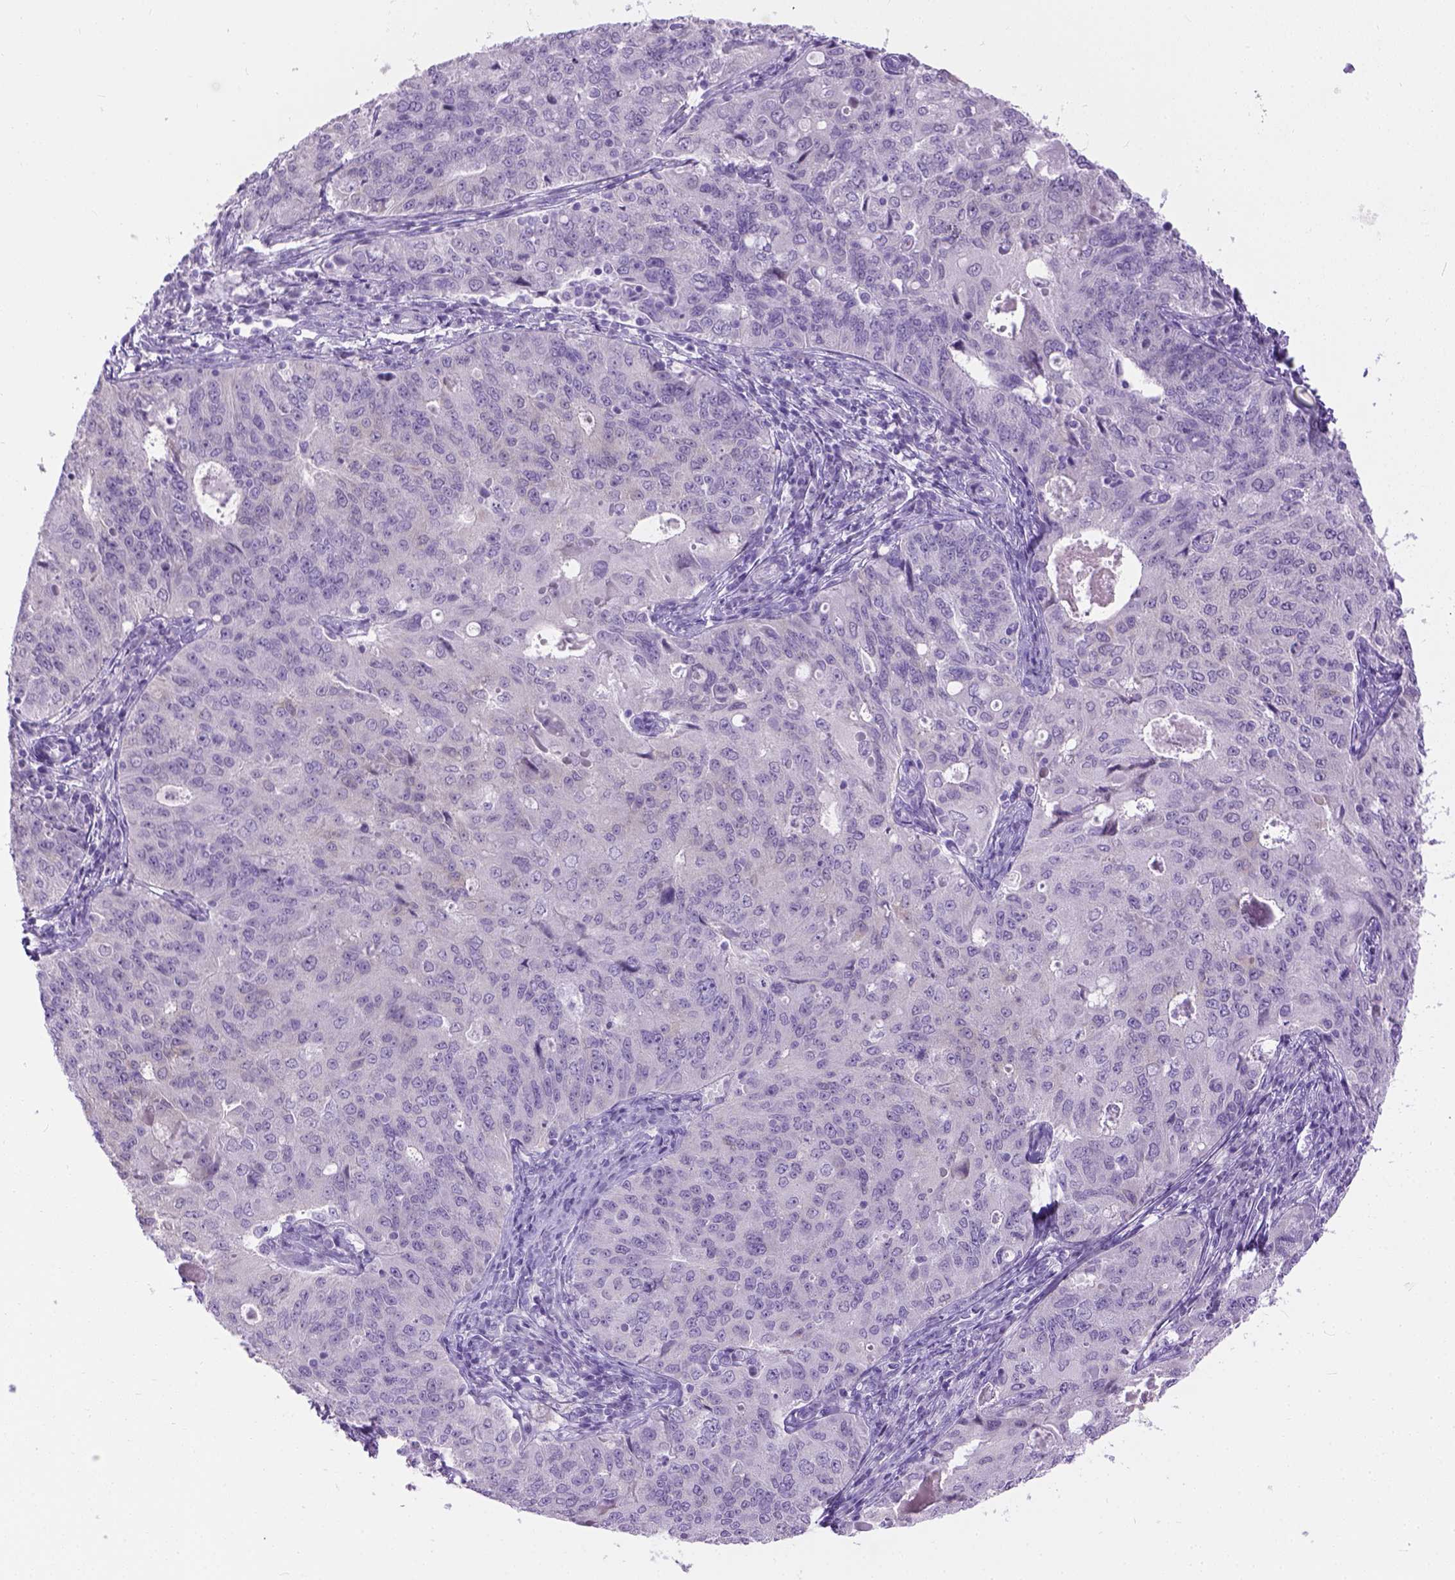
{"staining": {"intensity": "negative", "quantity": "none", "location": "none"}, "tissue": "endometrial cancer", "cell_type": "Tumor cells", "image_type": "cancer", "snomed": [{"axis": "morphology", "description": "Adenocarcinoma, NOS"}, {"axis": "topography", "description": "Endometrium"}], "caption": "Immunohistochemical staining of human endometrial adenocarcinoma exhibits no significant staining in tumor cells.", "gene": "TMEM38A", "patient": {"sex": "female", "age": 43}}